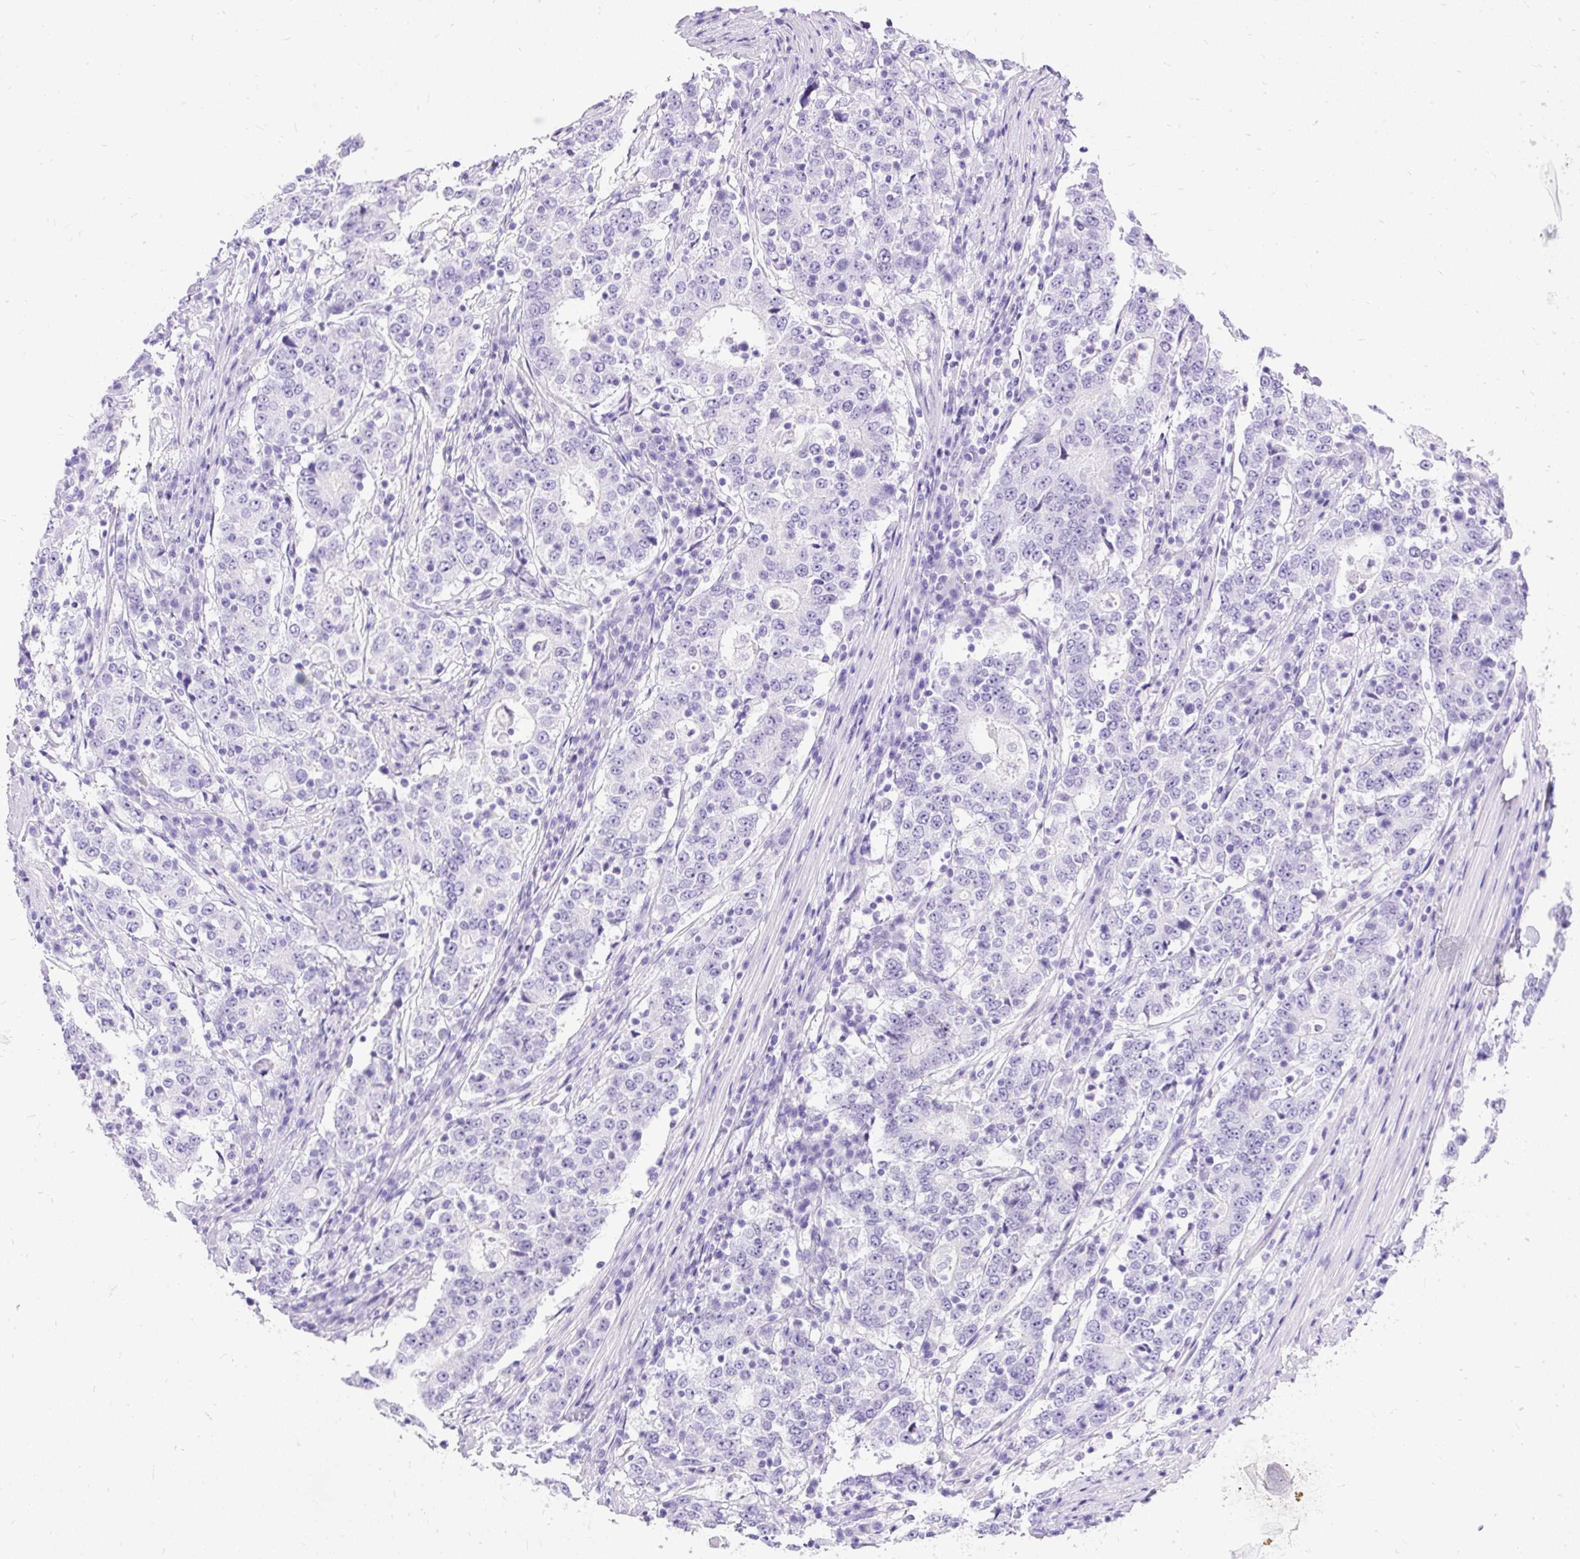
{"staining": {"intensity": "negative", "quantity": "none", "location": "none"}, "tissue": "stomach cancer", "cell_type": "Tumor cells", "image_type": "cancer", "snomed": [{"axis": "morphology", "description": "Adenocarcinoma, NOS"}, {"axis": "topography", "description": "Stomach"}], "caption": "Human stomach cancer stained for a protein using immunohistochemistry shows no expression in tumor cells.", "gene": "HEY1", "patient": {"sex": "male", "age": 59}}